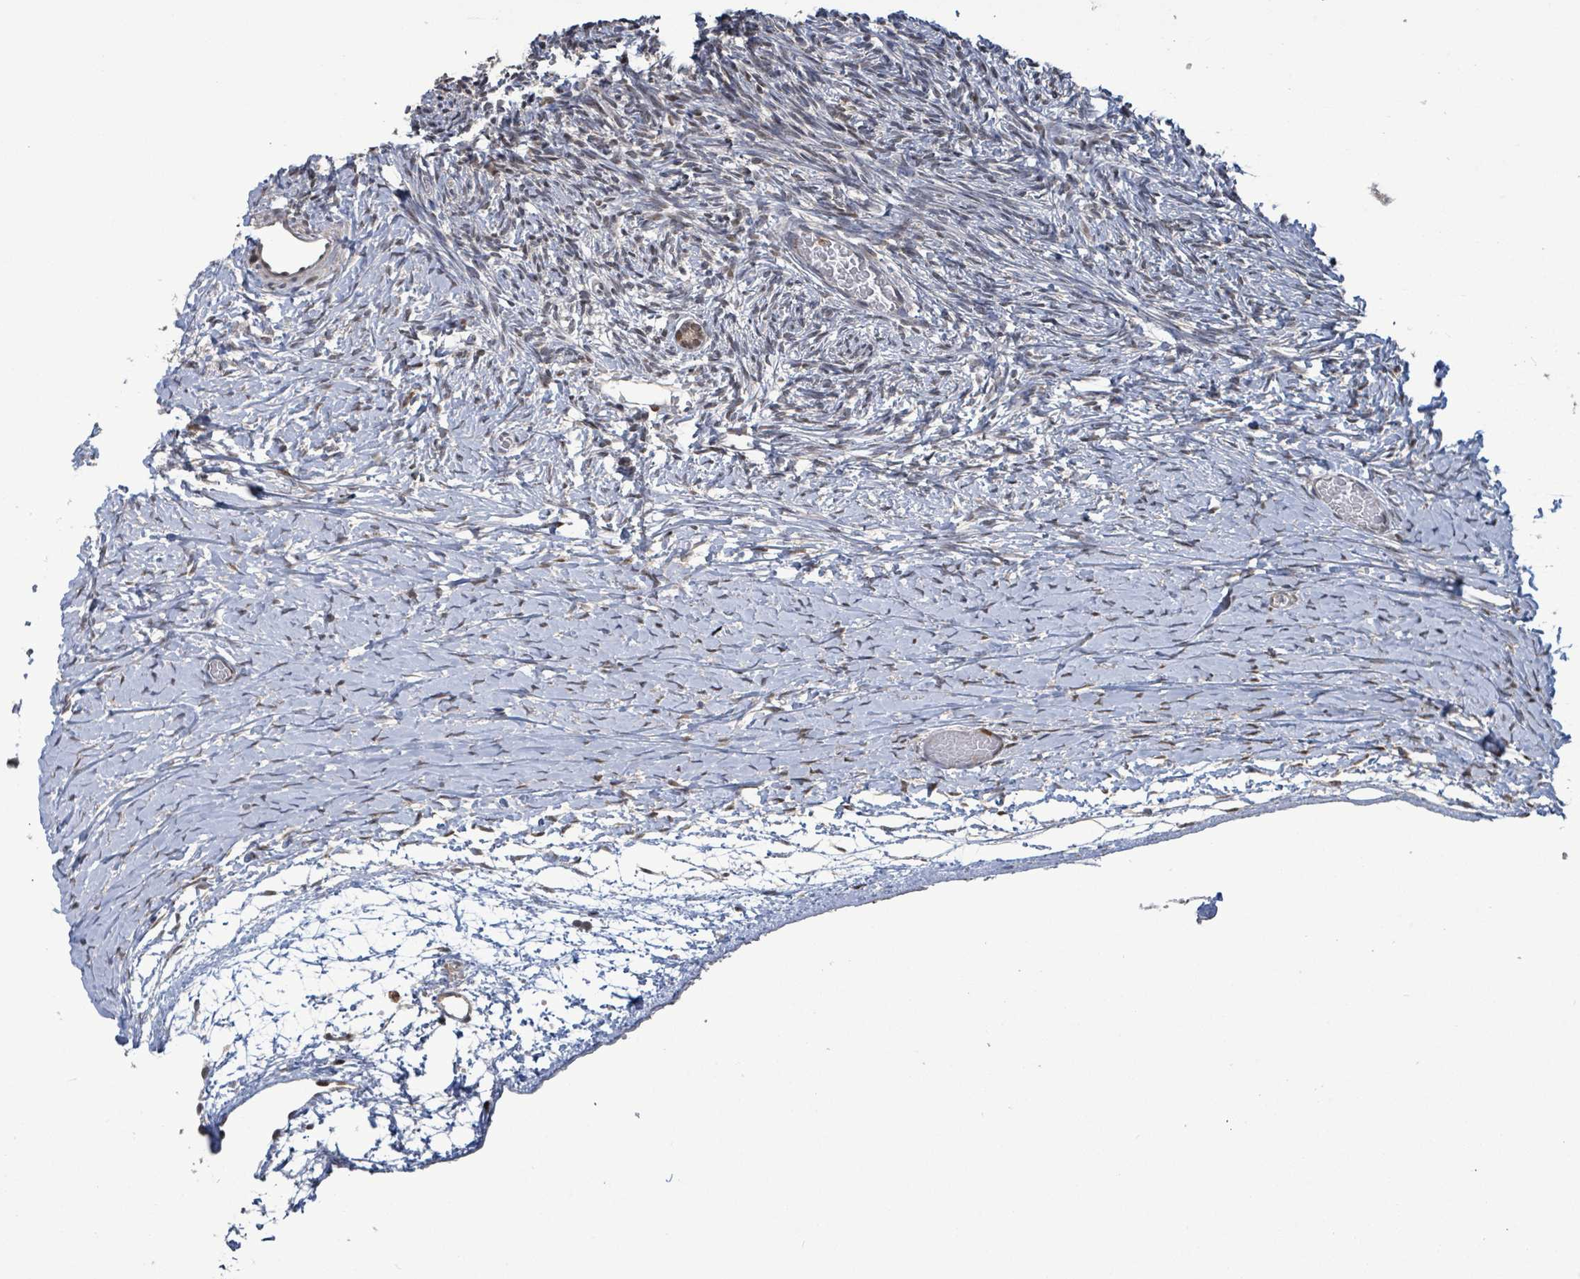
{"staining": {"intensity": "negative", "quantity": "none", "location": "none"}, "tissue": "ovary", "cell_type": "Ovarian stroma cells", "image_type": "normal", "snomed": [{"axis": "morphology", "description": "Normal tissue, NOS"}, {"axis": "topography", "description": "Ovary"}], "caption": "Immunohistochemical staining of unremarkable human ovary reveals no significant positivity in ovarian stroma cells.", "gene": "COQ6", "patient": {"sex": "female", "age": 39}}